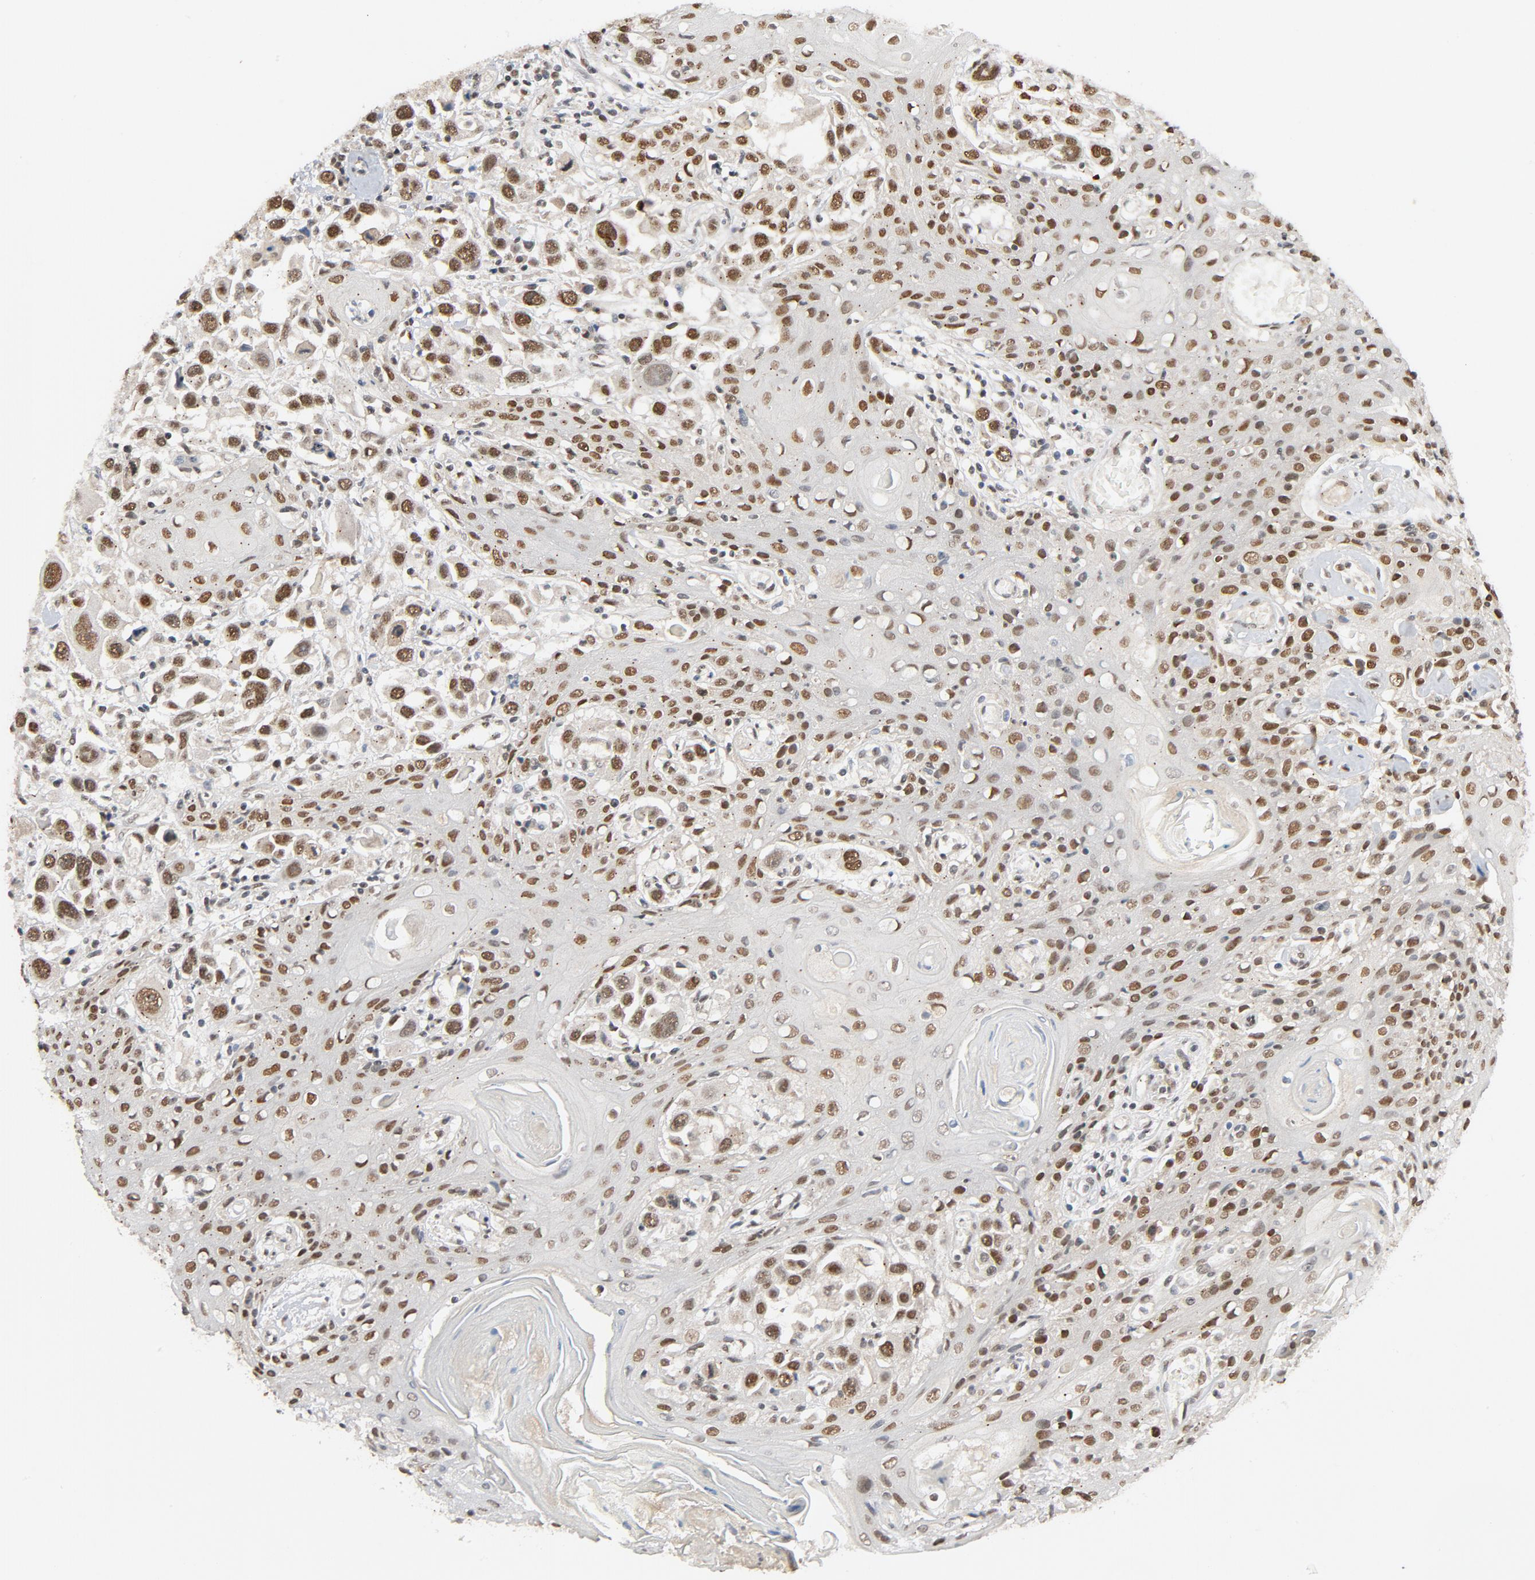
{"staining": {"intensity": "strong", "quantity": ">75%", "location": "nuclear"}, "tissue": "head and neck cancer", "cell_type": "Tumor cells", "image_type": "cancer", "snomed": [{"axis": "morphology", "description": "Squamous cell carcinoma, NOS"}, {"axis": "topography", "description": "Oral tissue"}, {"axis": "topography", "description": "Head-Neck"}], "caption": "Immunohistochemical staining of head and neck squamous cell carcinoma displays high levels of strong nuclear protein staining in about >75% of tumor cells. Ihc stains the protein in brown and the nuclei are stained blue.", "gene": "SMARCD1", "patient": {"sex": "female", "age": 76}}